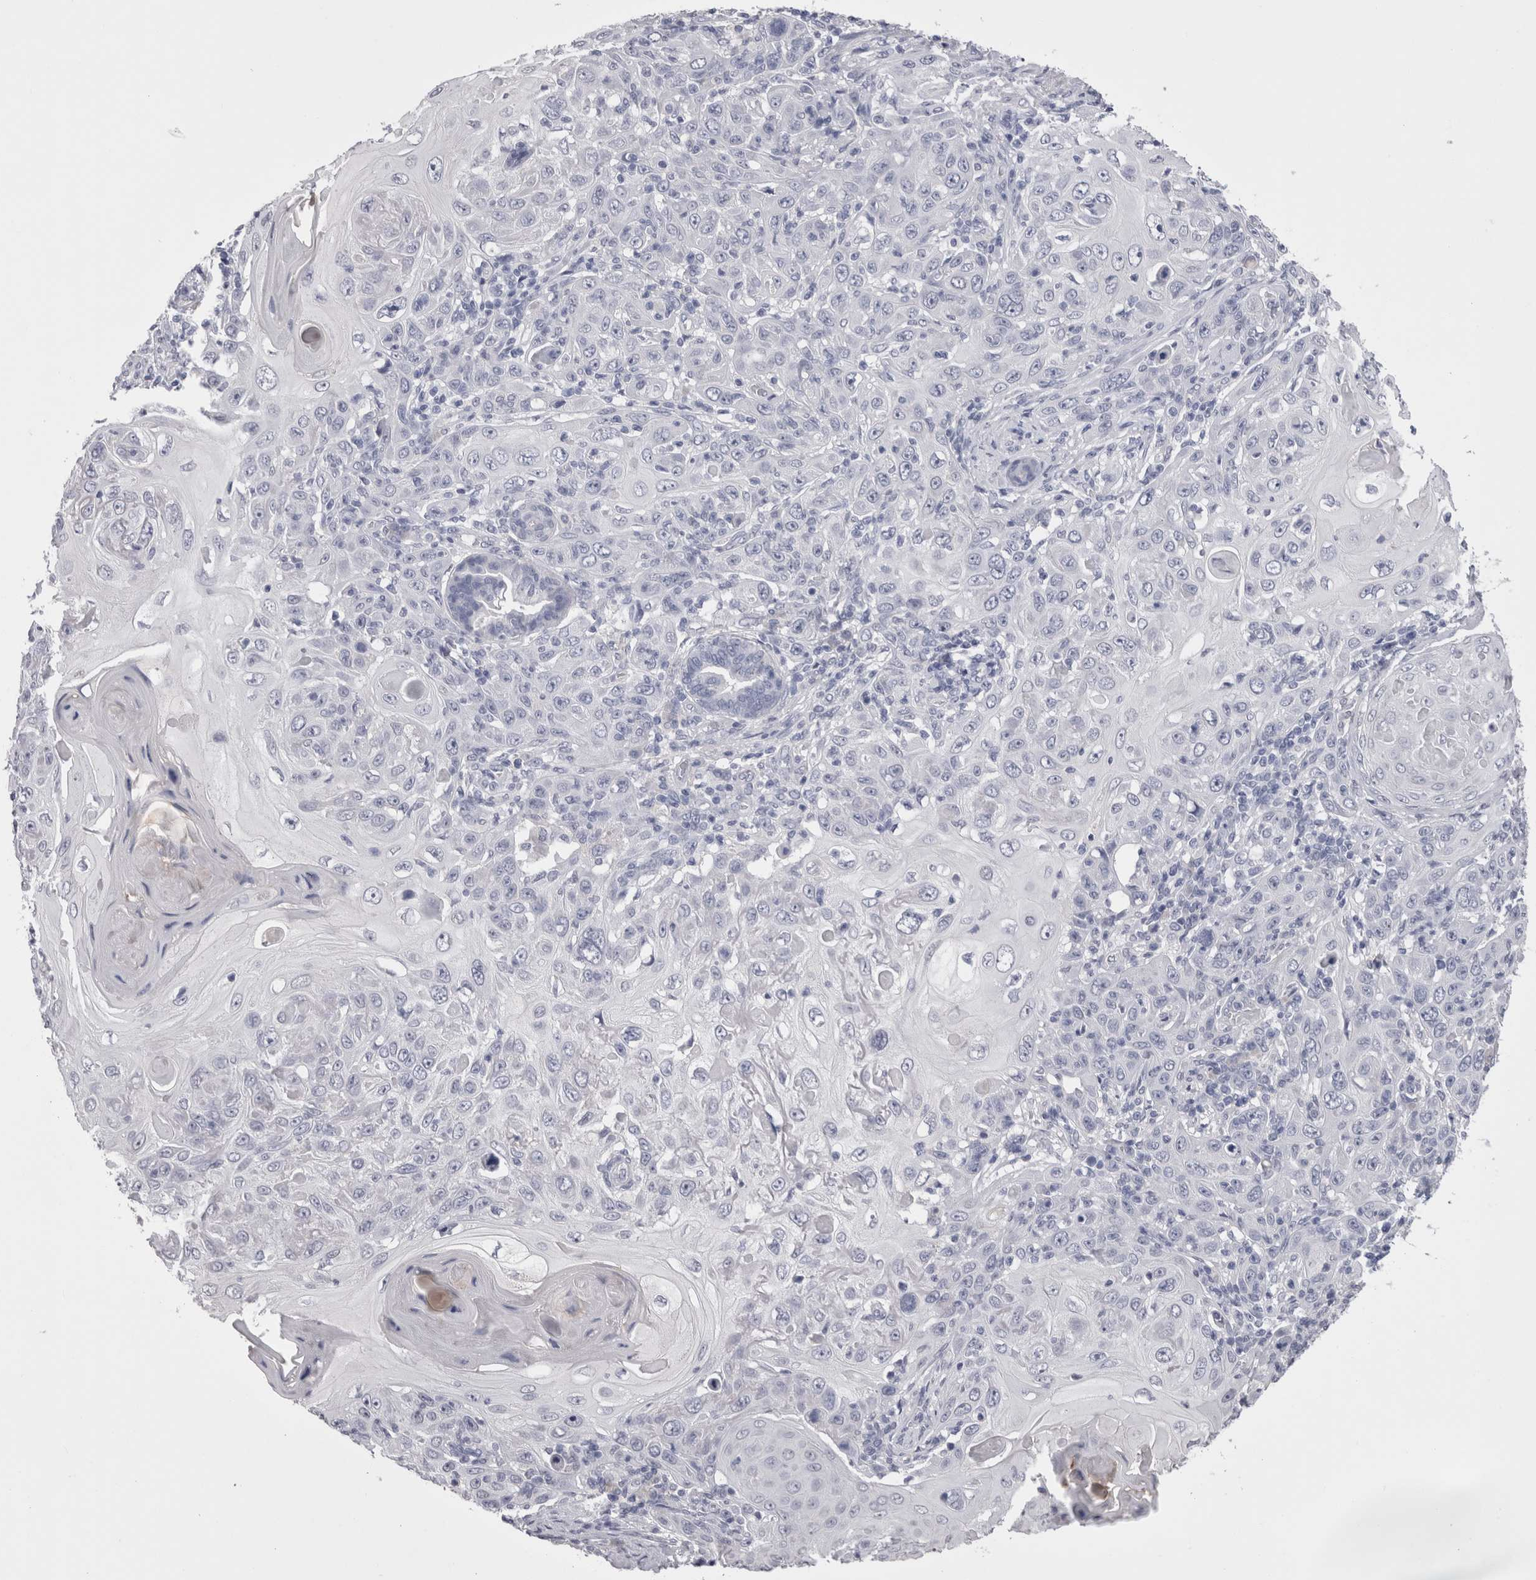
{"staining": {"intensity": "negative", "quantity": "none", "location": "none"}, "tissue": "skin cancer", "cell_type": "Tumor cells", "image_type": "cancer", "snomed": [{"axis": "morphology", "description": "Squamous cell carcinoma, NOS"}, {"axis": "topography", "description": "Skin"}], "caption": "The micrograph shows no staining of tumor cells in skin squamous cell carcinoma.", "gene": "CDHR5", "patient": {"sex": "female", "age": 88}}